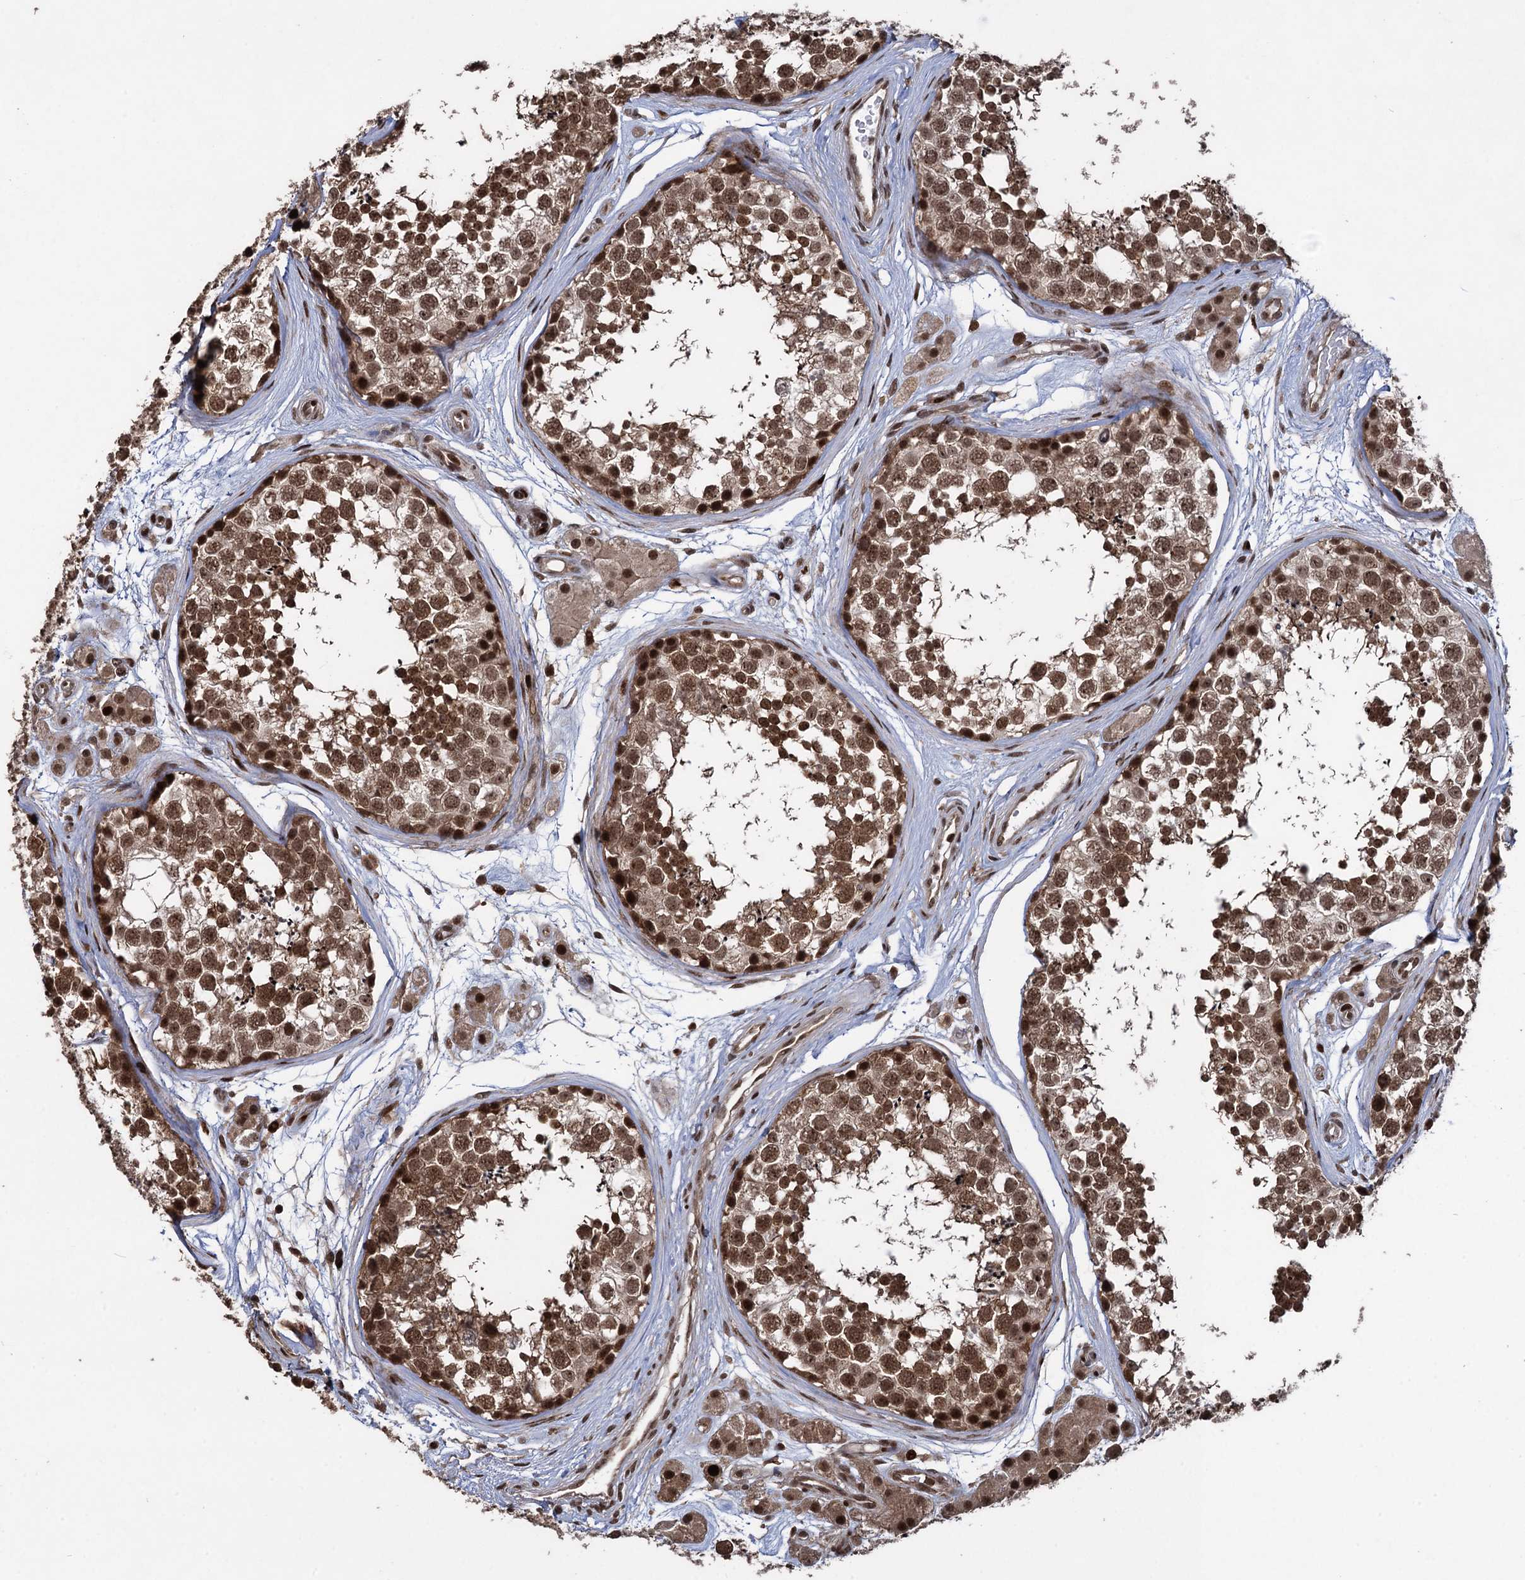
{"staining": {"intensity": "strong", "quantity": ">75%", "location": "cytoplasmic/membranous,nuclear"}, "tissue": "testis", "cell_type": "Cells in seminiferous ducts", "image_type": "normal", "snomed": [{"axis": "morphology", "description": "Normal tissue, NOS"}, {"axis": "topography", "description": "Testis"}], "caption": "This micrograph demonstrates immunohistochemistry (IHC) staining of benign human testis, with high strong cytoplasmic/membranous,nuclear expression in approximately >75% of cells in seminiferous ducts.", "gene": "ZNF169", "patient": {"sex": "male", "age": 56}}